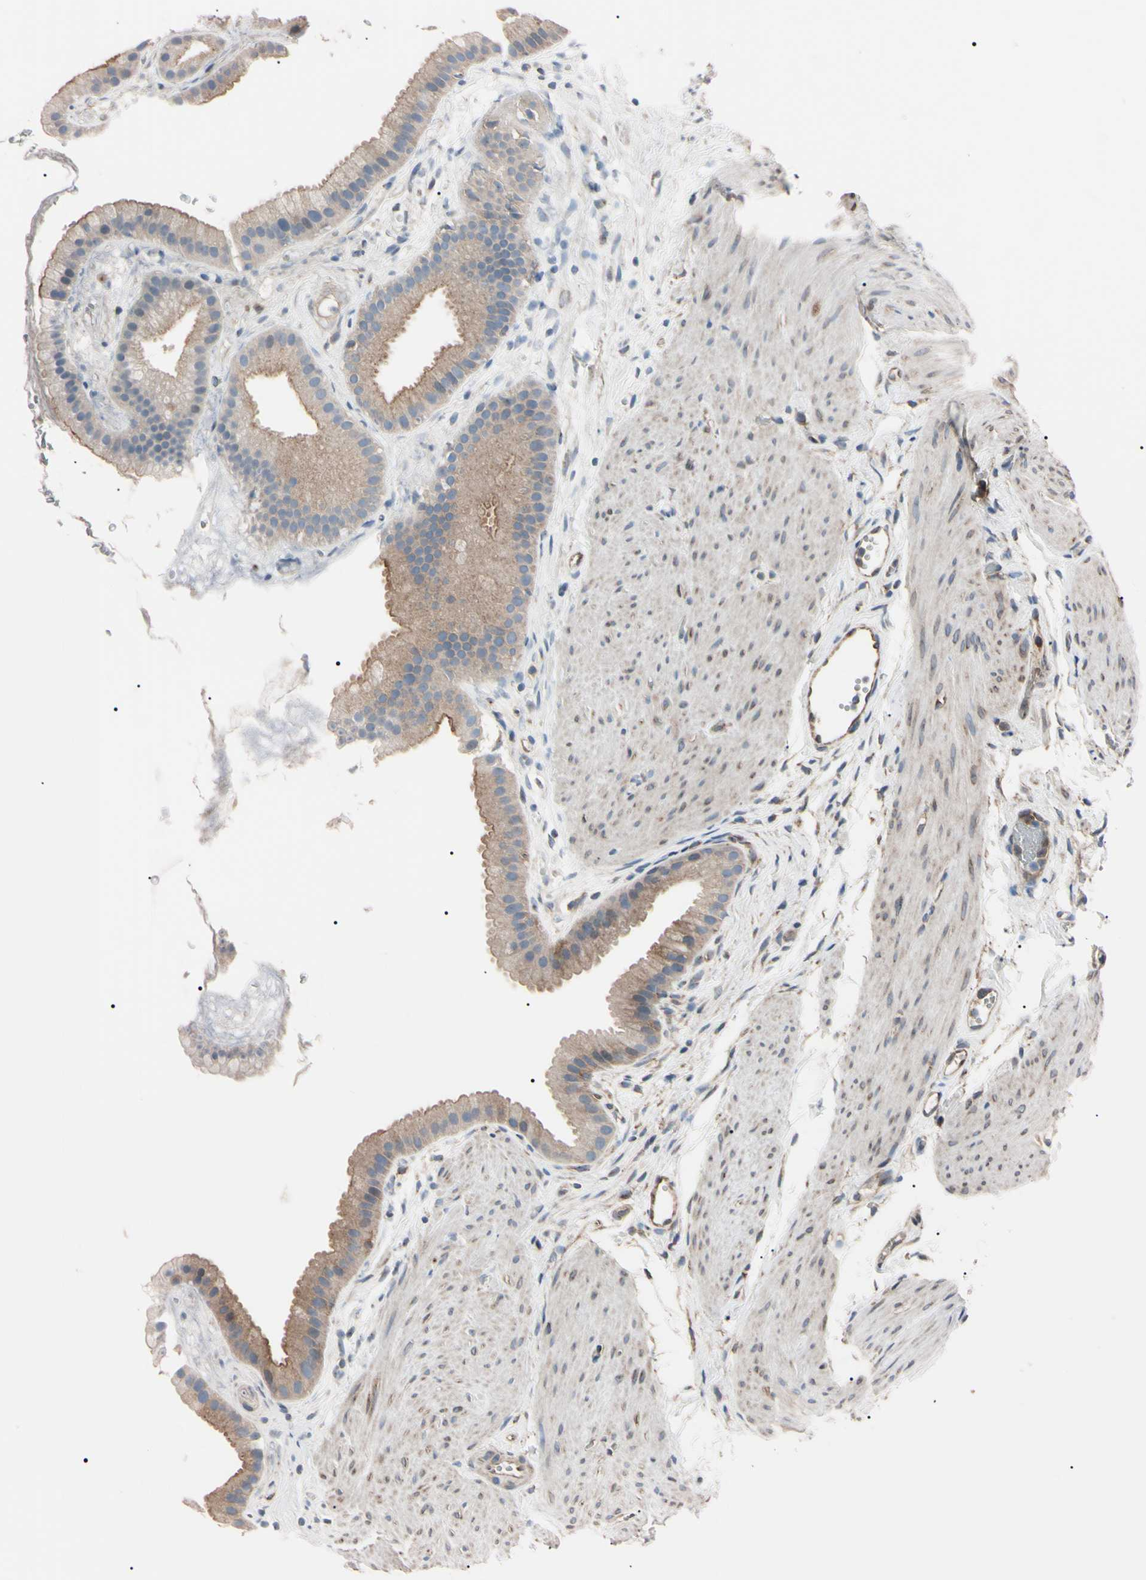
{"staining": {"intensity": "weak", "quantity": ">75%", "location": "cytoplasmic/membranous"}, "tissue": "gallbladder", "cell_type": "Glandular cells", "image_type": "normal", "snomed": [{"axis": "morphology", "description": "Normal tissue, NOS"}, {"axis": "topography", "description": "Gallbladder"}], "caption": "Immunohistochemistry (IHC) photomicrograph of normal gallbladder stained for a protein (brown), which reveals low levels of weak cytoplasmic/membranous positivity in about >75% of glandular cells.", "gene": "PRKACA", "patient": {"sex": "female", "age": 64}}